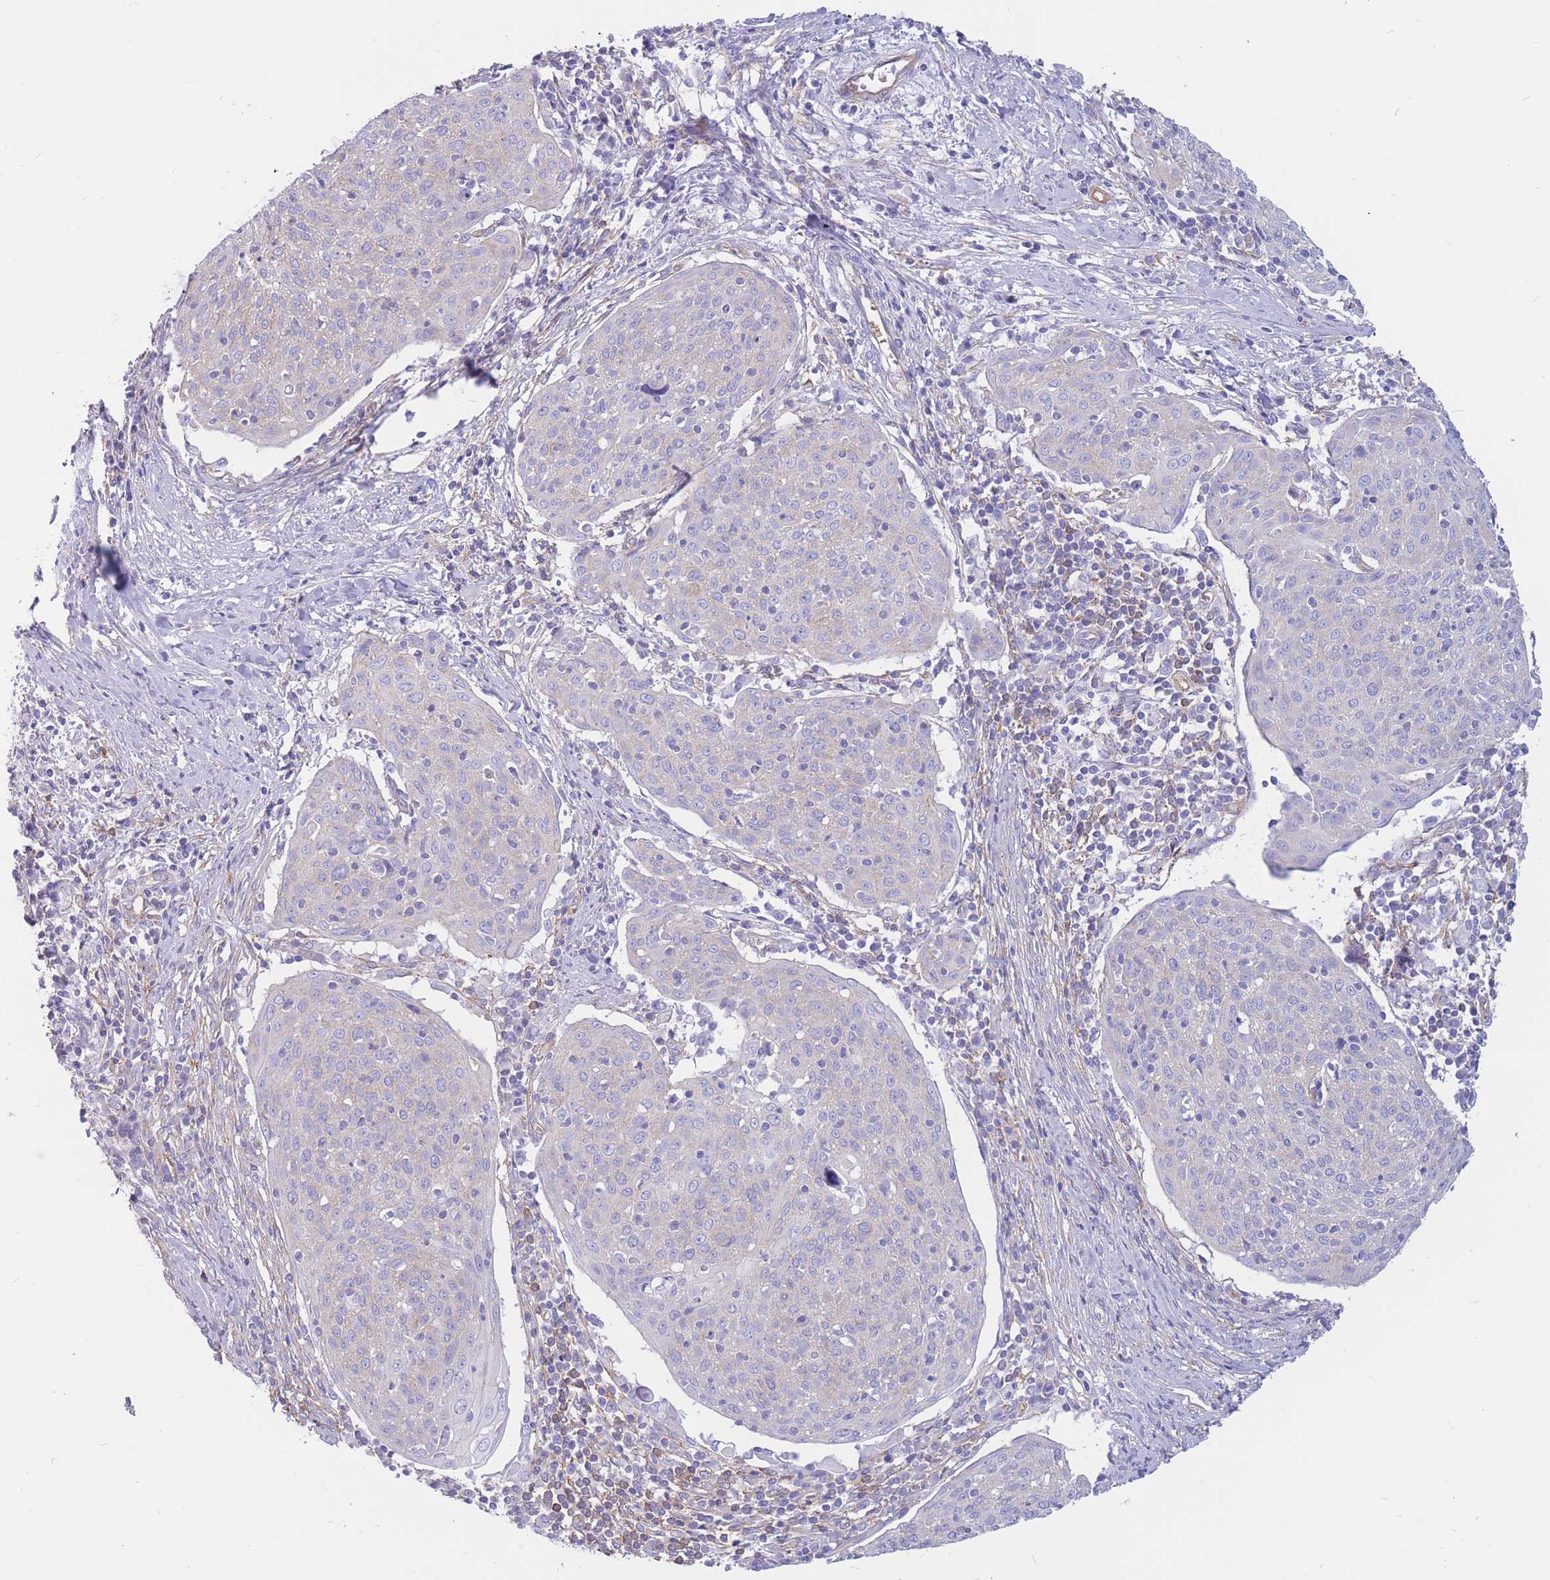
{"staining": {"intensity": "negative", "quantity": "none", "location": "none"}, "tissue": "cervical cancer", "cell_type": "Tumor cells", "image_type": "cancer", "snomed": [{"axis": "morphology", "description": "Squamous cell carcinoma, NOS"}, {"axis": "topography", "description": "Cervix"}], "caption": "Human squamous cell carcinoma (cervical) stained for a protein using immunohistochemistry (IHC) displays no positivity in tumor cells.", "gene": "ADD2", "patient": {"sex": "female", "age": 67}}